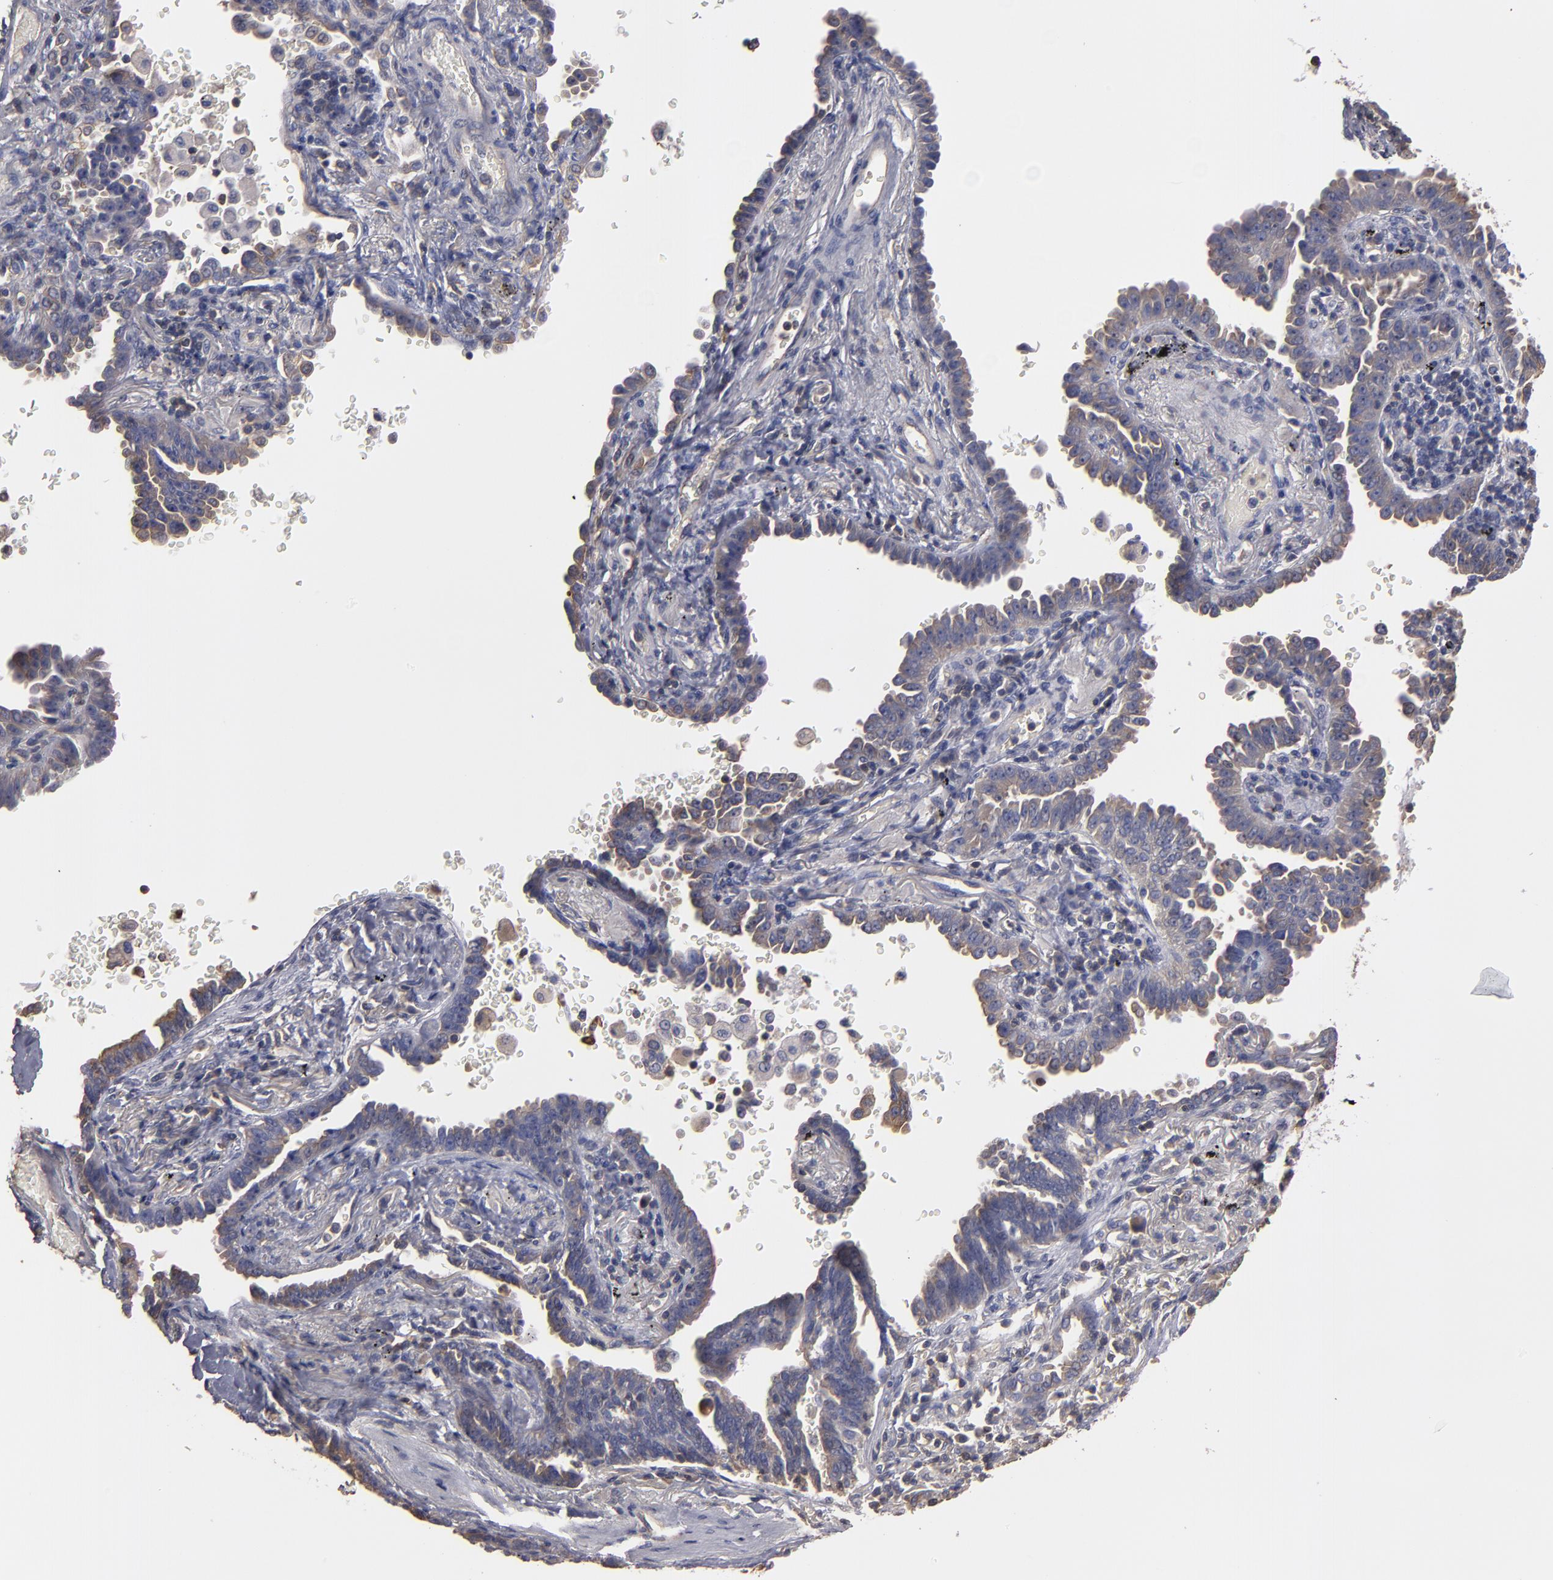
{"staining": {"intensity": "weak", "quantity": "25%-75%", "location": "cytoplasmic/membranous"}, "tissue": "lung cancer", "cell_type": "Tumor cells", "image_type": "cancer", "snomed": [{"axis": "morphology", "description": "Adenocarcinoma, NOS"}, {"axis": "topography", "description": "Lung"}], "caption": "Lung cancer (adenocarcinoma) stained with a protein marker demonstrates weak staining in tumor cells.", "gene": "ESYT2", "patient": {"sex": "female", "age": 64}}